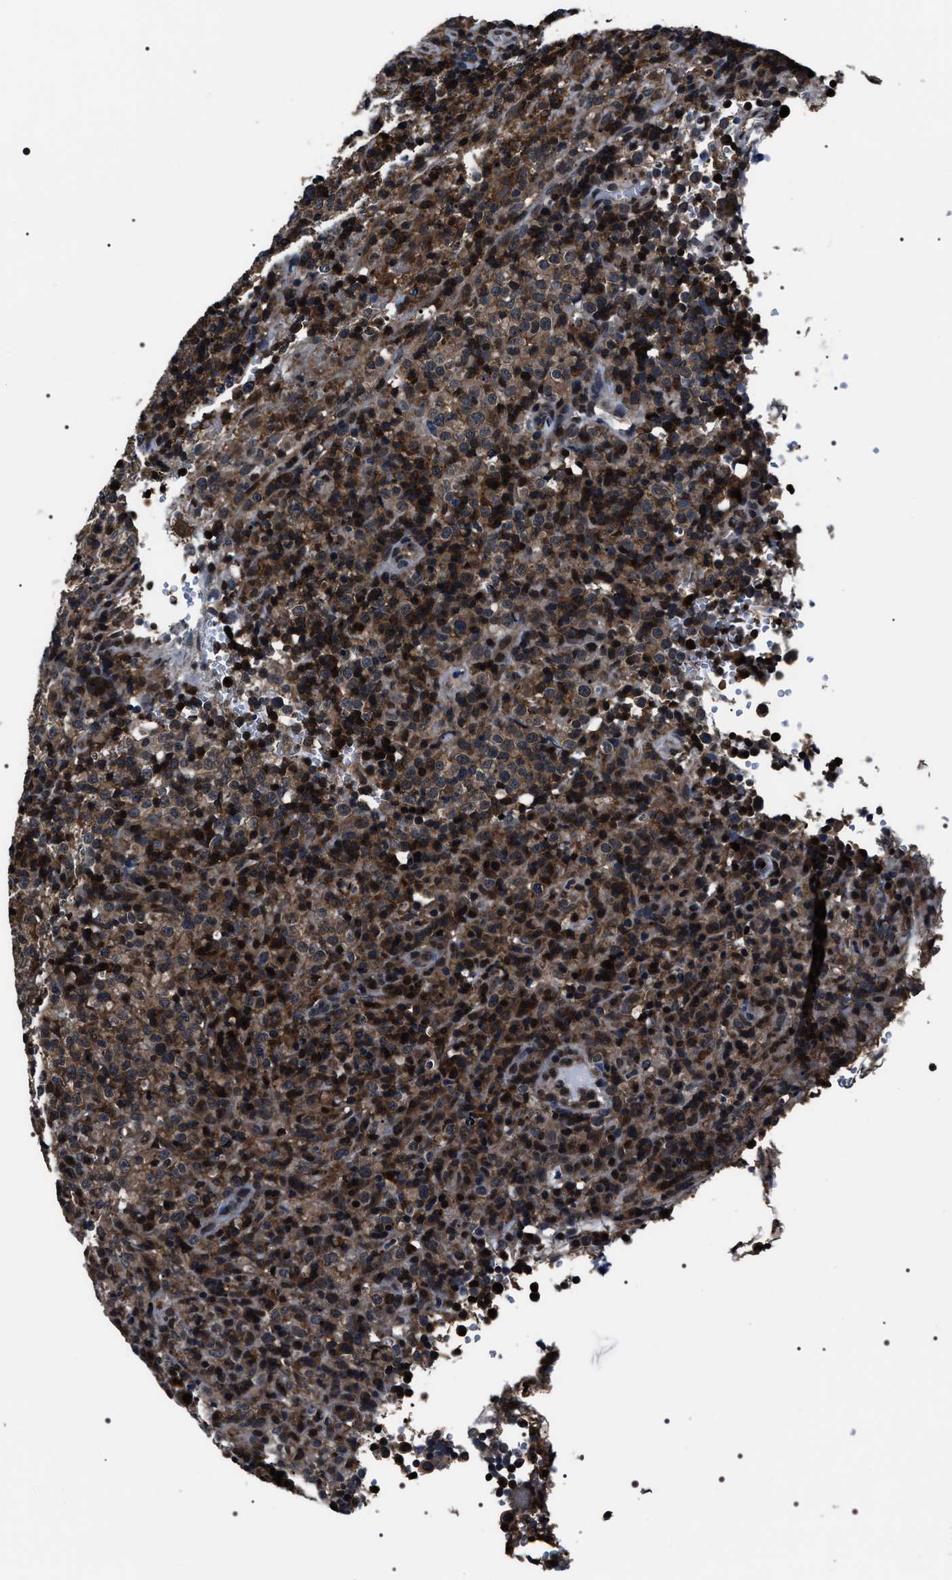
{"staining": {"intensity": "moderate", "quantity": ">75%", "location": "cytoplasmic/membranous"}, "tissue": "lymphoma", "cell_type": "Tumor cells", "image_type": "cancer", "snomed": [{"axis": "morphology", "description": "Malignant lymphoma, non-Hodgkin's type, High grade"}, {"axis": "topography", "description": "Lymph node"}], "caption": "Immunohistochemical staining of high-grade malignant lymphoma, non-Hodgkin's type displays medium levels of moderate cytoplasmic/membranous expression in about >75% of tumor cells.", "gene": "SIPA1", "patient": {"sex": "female", "age": 76}}